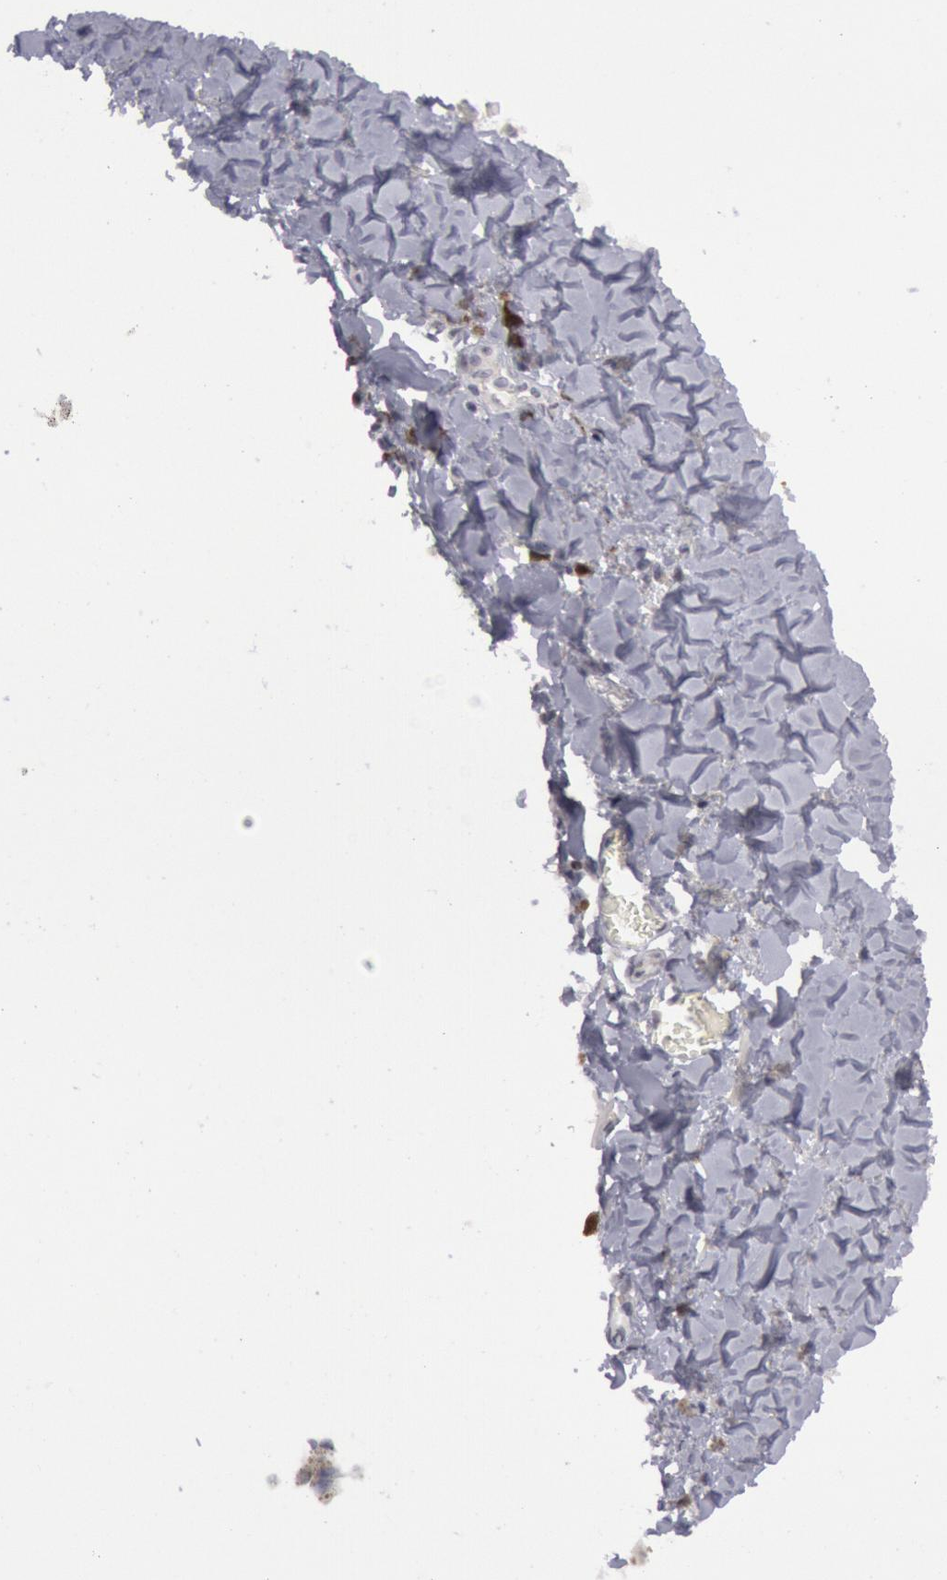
{"staining": {"intensity": "negative", "quantity": "none", "location": "none"}, "tissue": "melanoma", "cell_type": "Tumor cells", "image_type": "cancer", "snomed": [{"axis": "morphology", "description": "Malignant melanoma, NOS"}, {"axis": "topography", "description": "Skin"}], "caption": "A micrograph of human malignant melanoma is negative for staining in tumor cells. Brightfield microscopy of immunohistochemistry stained with DAB (brown) and hematoxylin (blue), captured at high magnification.", "gene": "JOSD1", "patient": {"sex": "female", "age": 82}}